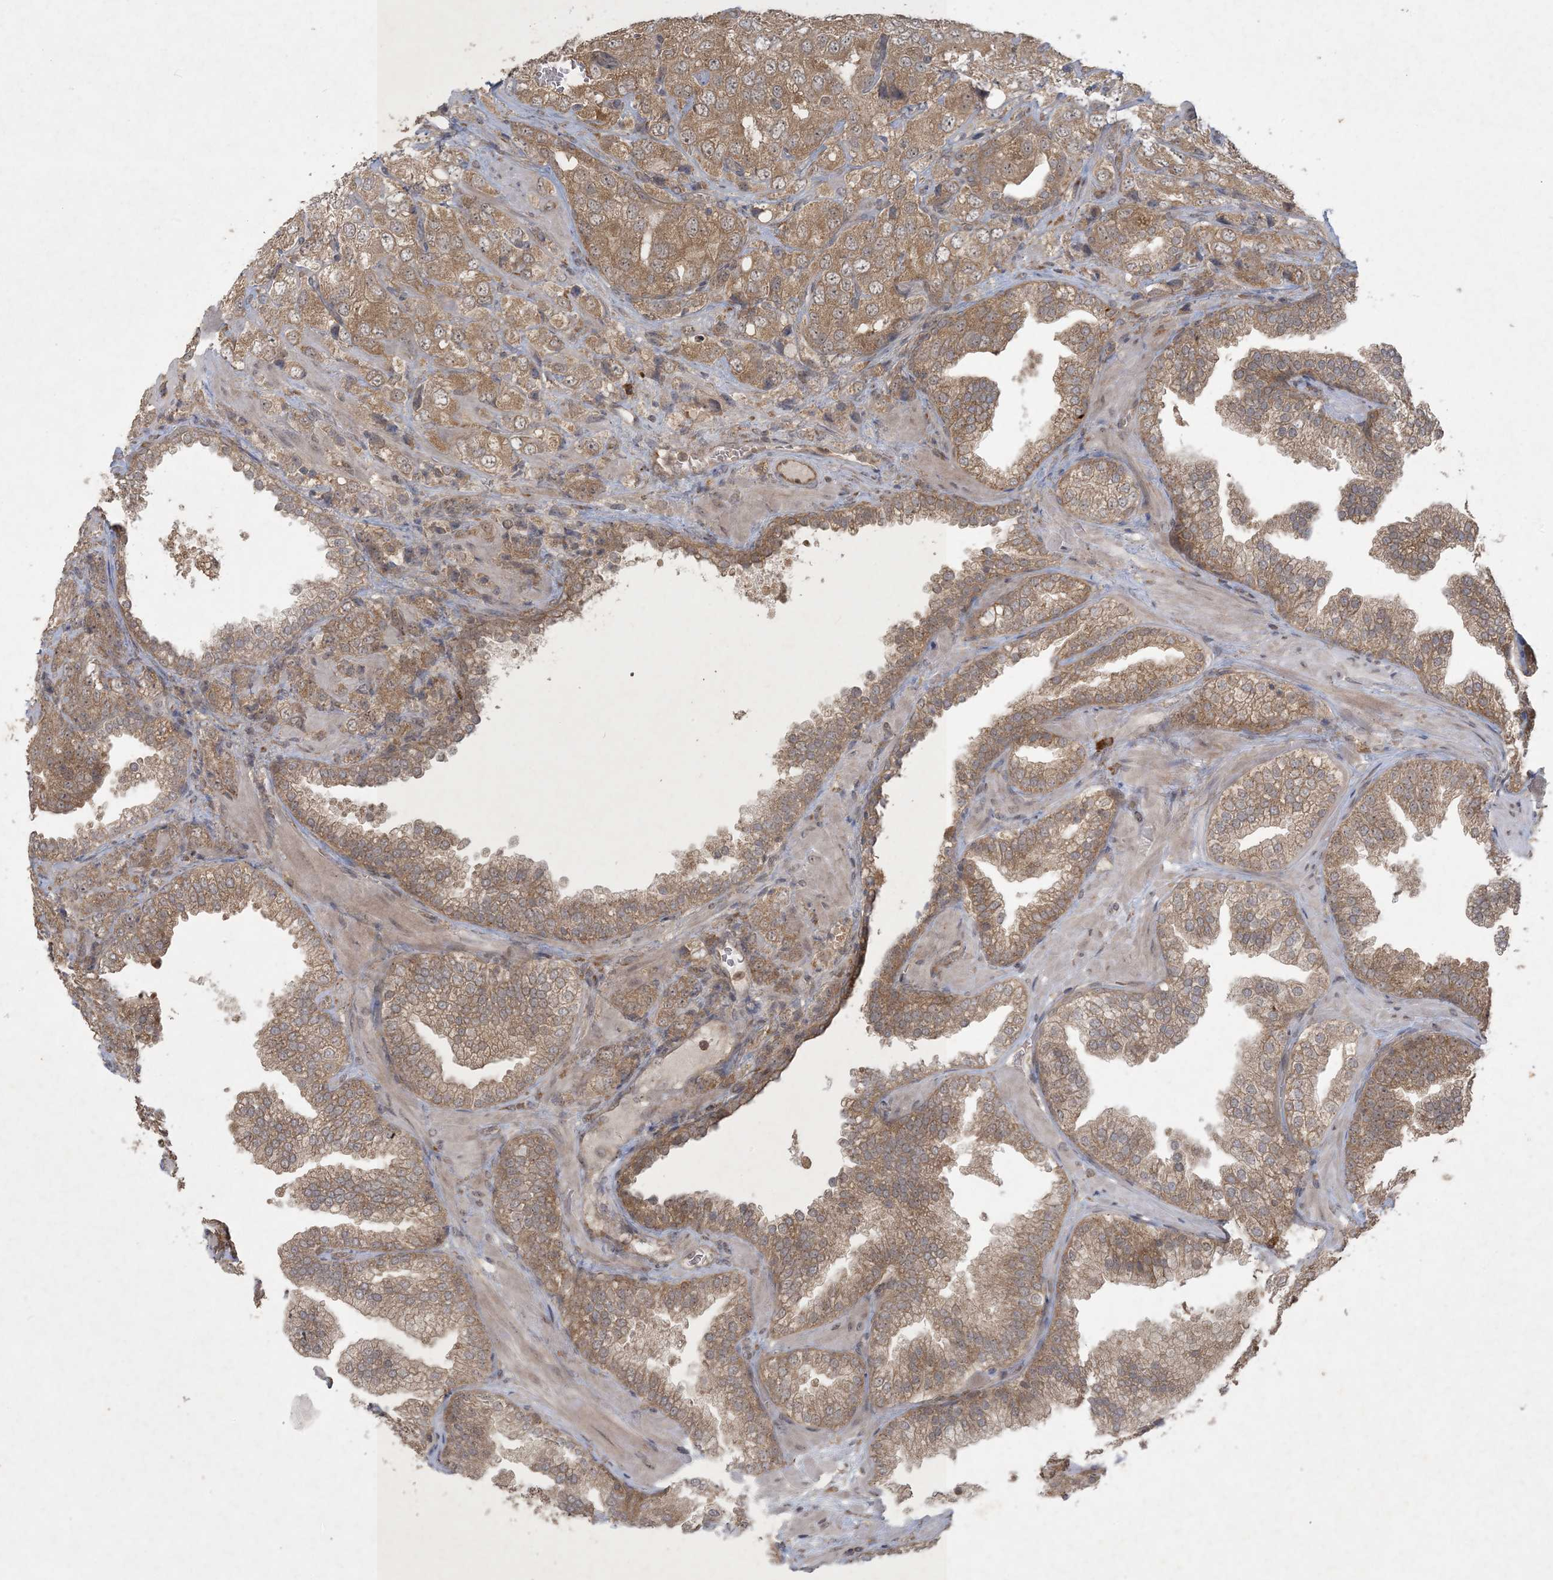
{"staining": {"intensity": "moderate", "quantity": ">75%", "location": "cytoplasmic/membranous,nuclear"}, "tissue": "prostate cancer", "cell_type": "Tumor cells", "image_type": "cancer", "snomed": [{"axis": "morphology", "description": "Adenocarcinoma, High grade"}, {"axis": "topography", "description": "Prostate"}], "caption": "Moderate cytoplasmic/membranous and nuclear expression is seen in approximately >75% of tumor cells in prostate cancer. Using DAB (3,3'-diaminobenzidine) (brown) and hematoxylin (blue) stains, captured at high magnification using brightfield microscopy.", "gene": "NRBP2", "patient": {"sex": "male", "age": 58}}